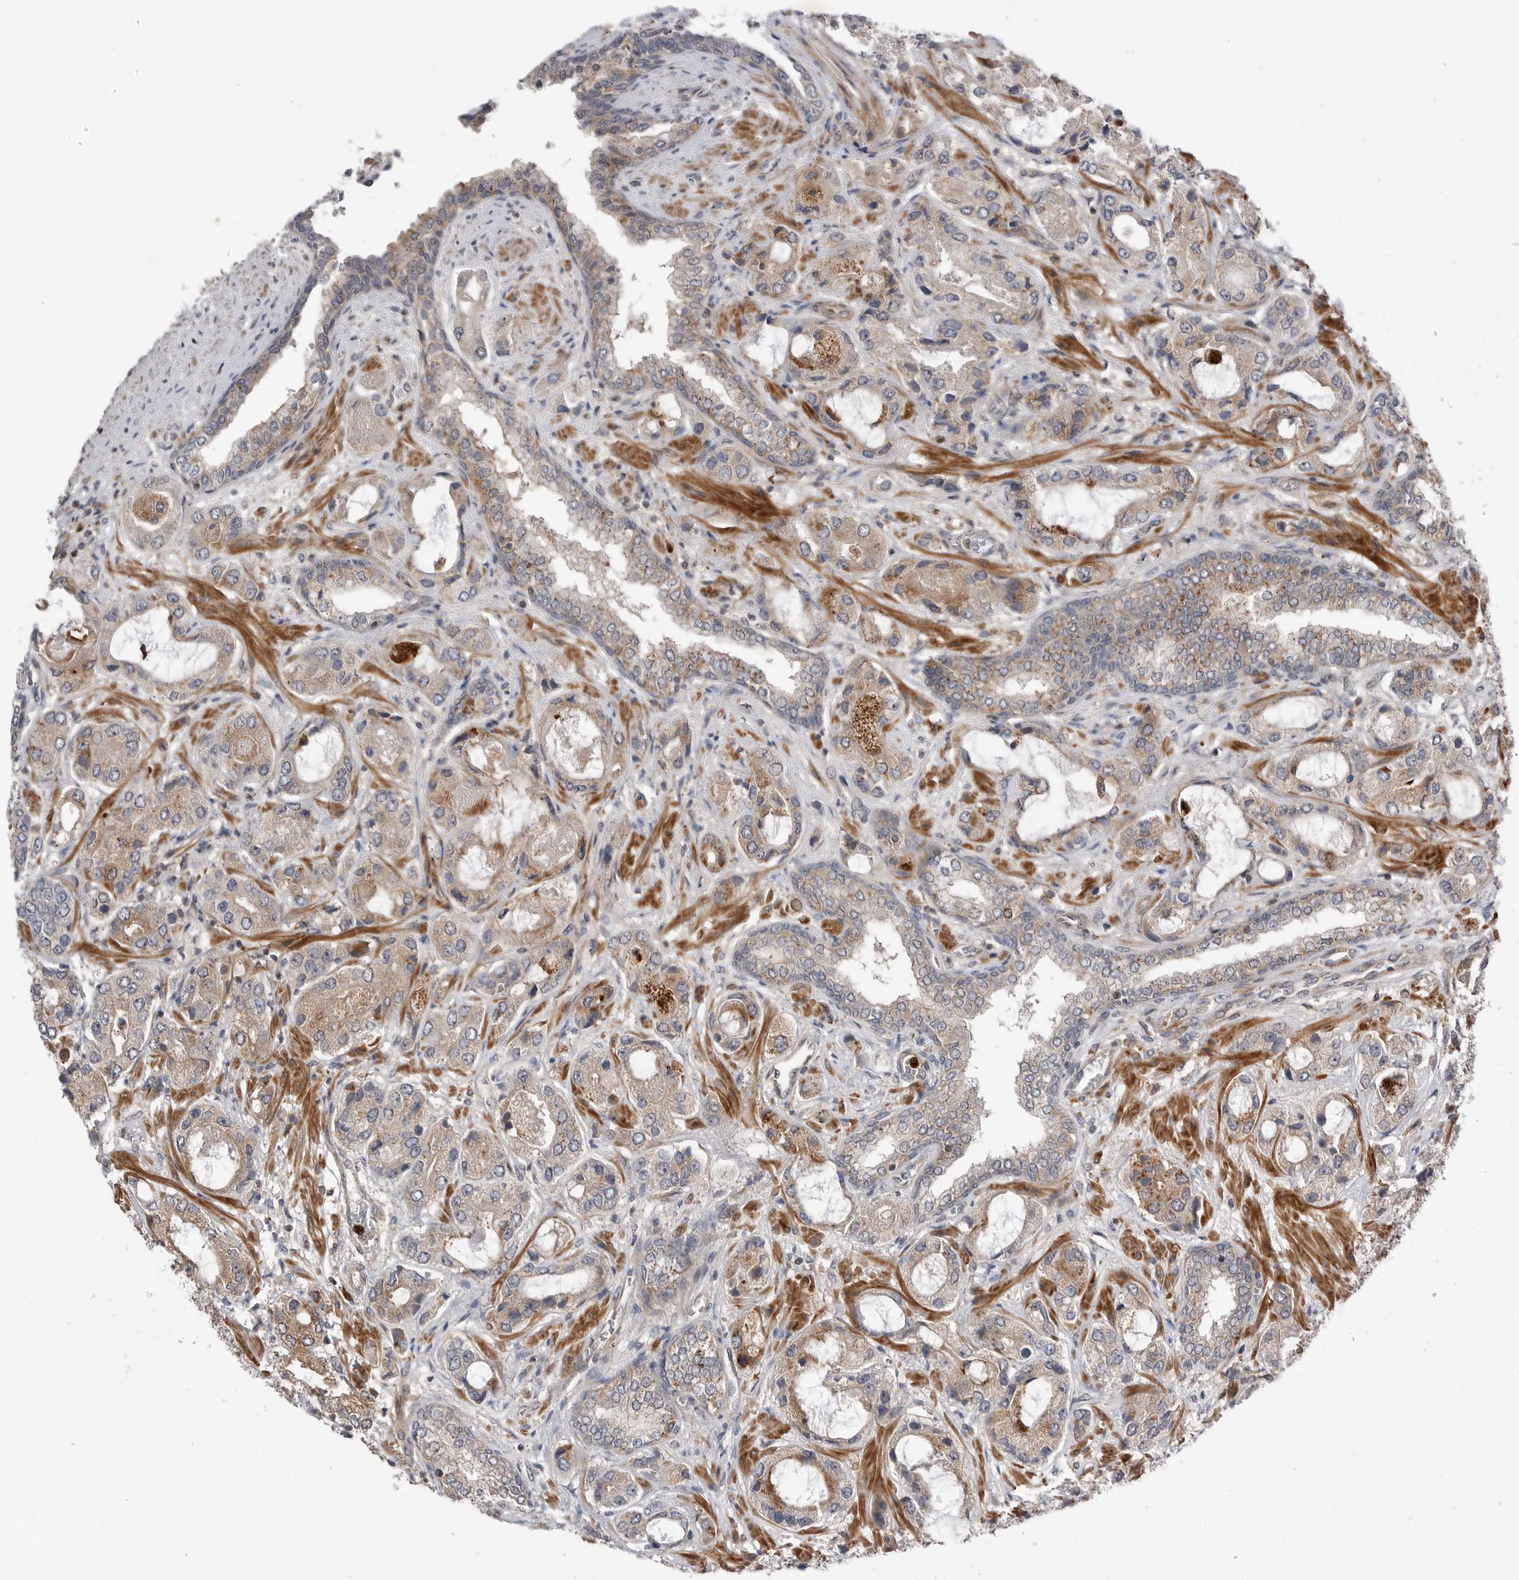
{"staining": {"intensity": "weak", "quantity": "<25%", "location": "cytoplasmic/membranous"}, "tissue": "prostate cancer", "cell_type": "Tumor cells", "image_type": "cancer", "snomed": [{"axis": "morphology", "description": "Normal tissue, NOS"}, {"axis": "morphology", "description": "Adenocarcinoma, High grade"}, {"axis": "topography", "description": "Prostate"}, {"axis": "topography", "description": "Peripheral nerve tissue"}], "caption": "High-grade adenocarcinoma (prostate) was stained to show a protein in brown. There is no significant positivity in tumor cells.", "gene": "PEAK1", "patient": {"sex": "male", "age": 59}}